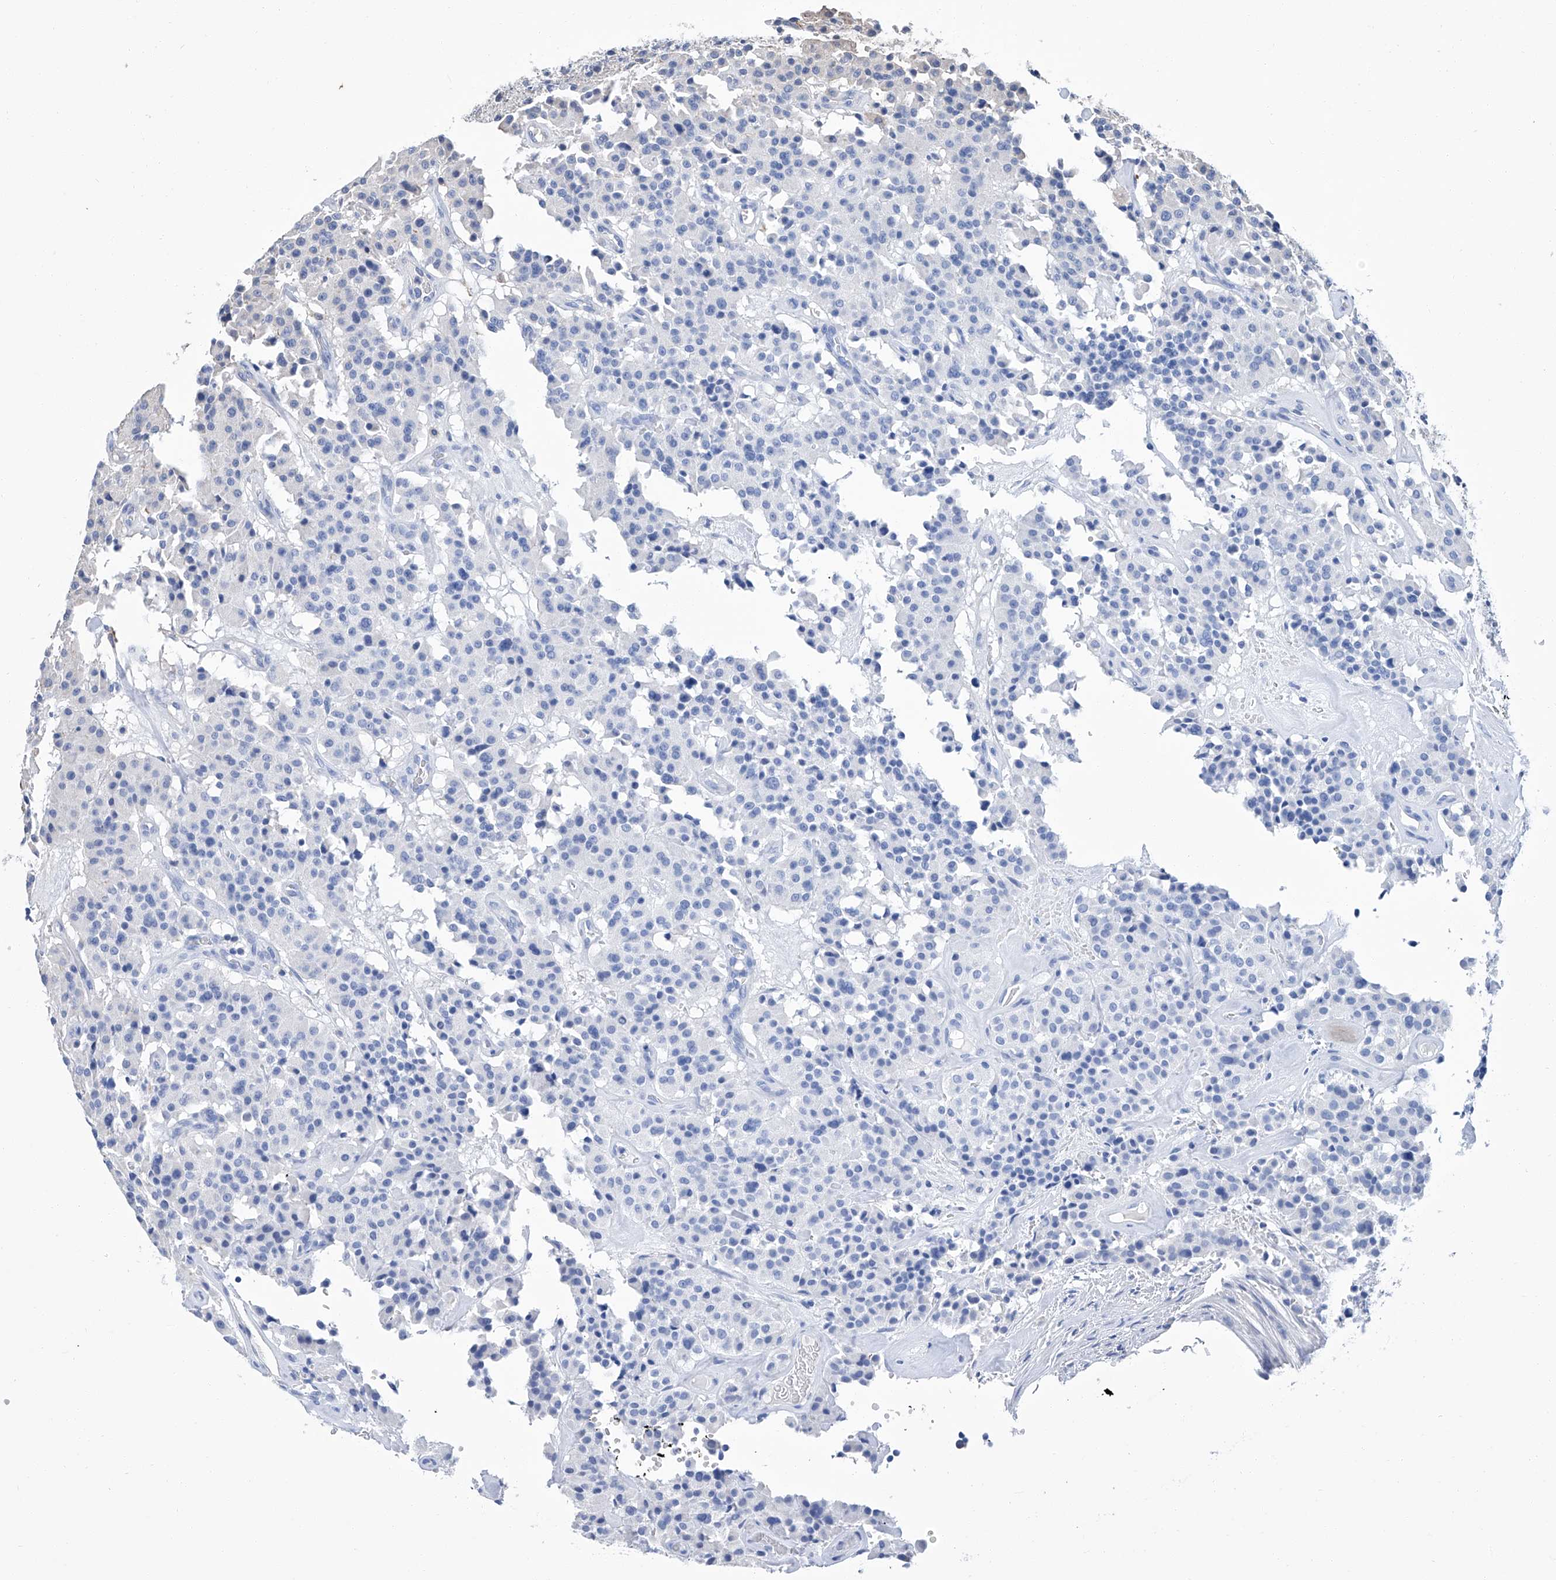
{"staining": {"intensity": "negative", "quantity": "none", "location": "none"}, "tissue": "carcinoid", "cell_type": "Tumor cells", "image_type": "cancer", "snomed": [{"axis": "morphology", "description": "Carcinoid, malignant, NOS"}, {"axis": "topography", "description": "Lung"}], "caption": "Immunohistochemical staining of malignant carcinoid displays no significant positivity in tumor cells.", "gene": "GPT", "patient": {"sex": "male", "age": 30}}